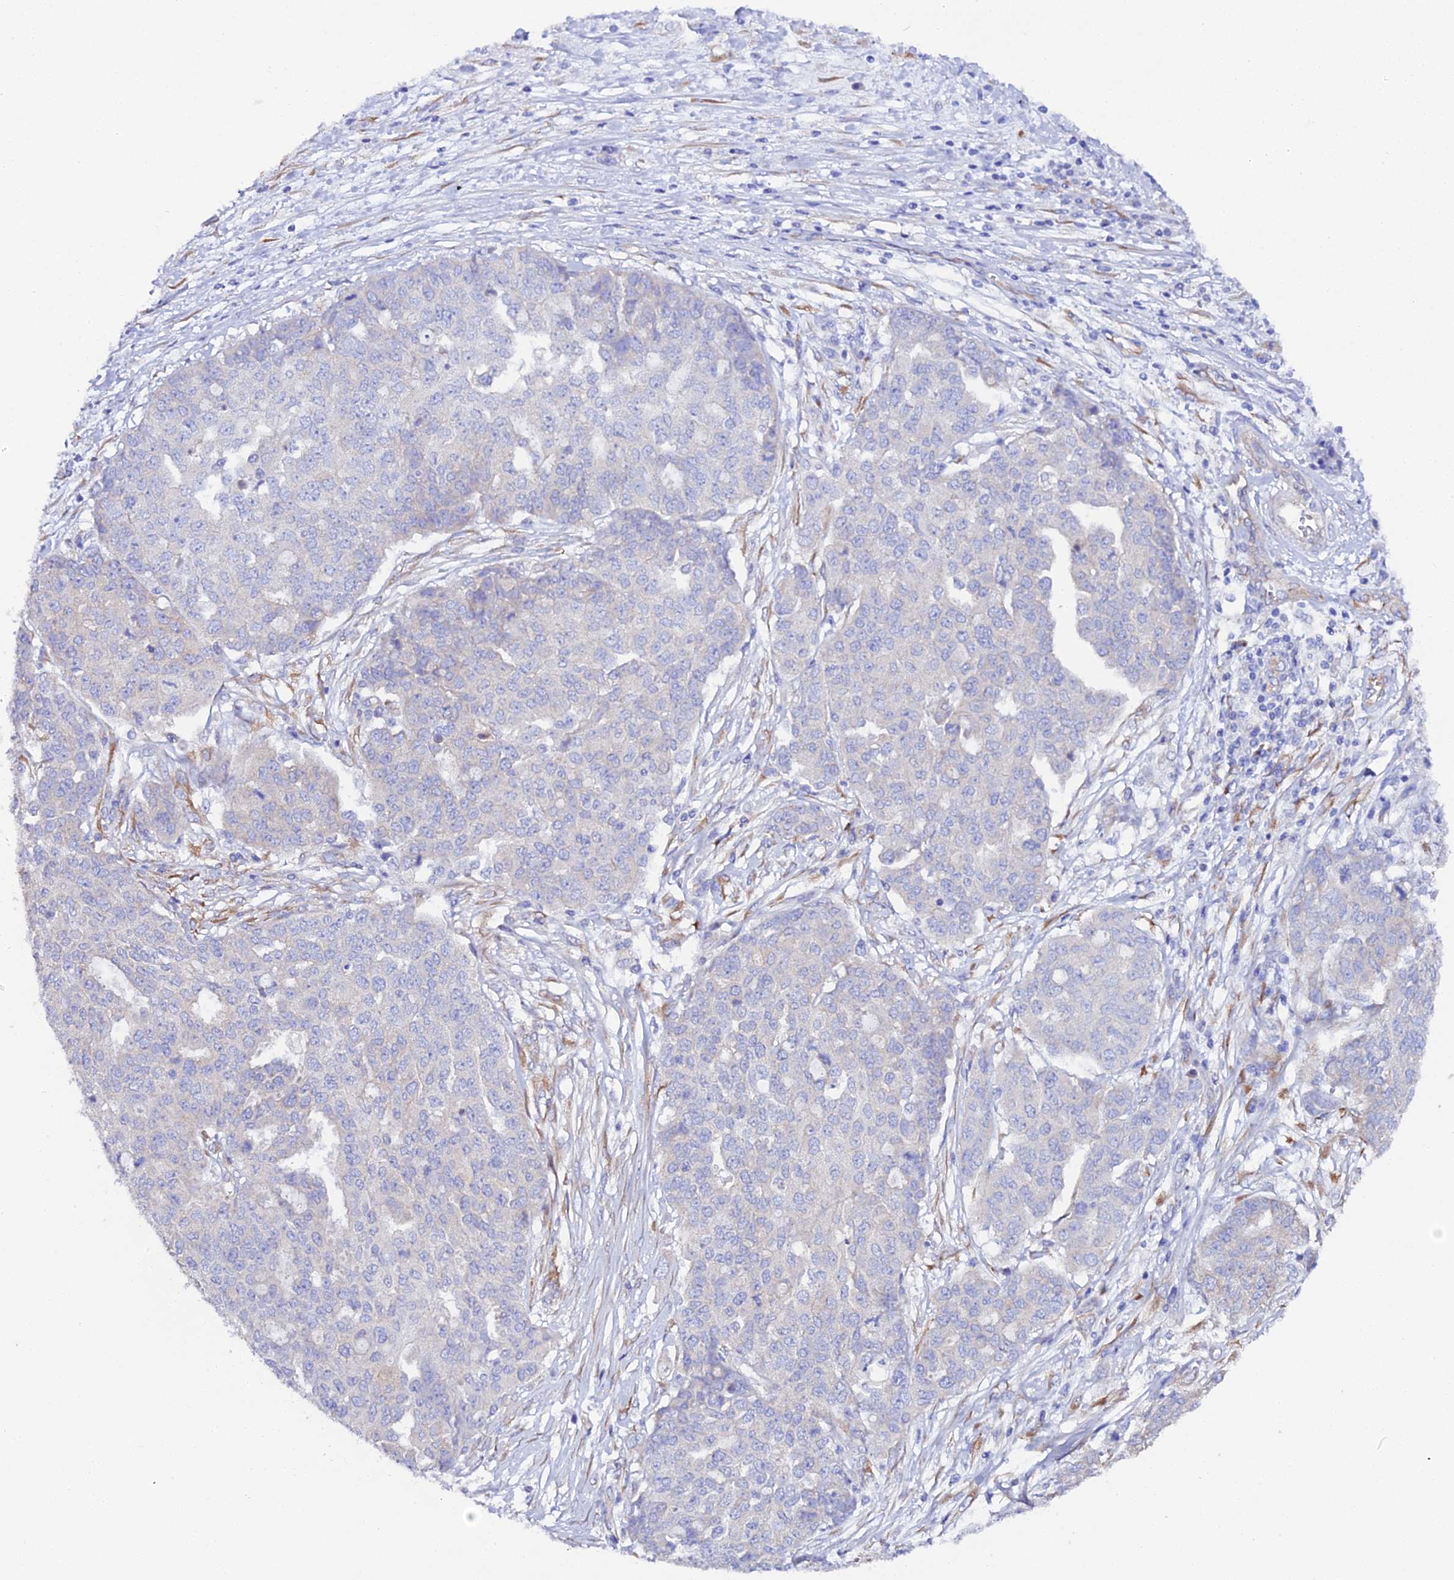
{"staining": {"intensity": "negative", "quantity": "none", "location": "none"}, "tissue": "ovarian cancer", "cell_type": "Tumor cells", "image_type": "cancer", "snomed": [{"axis": "morphology", "description": "Cystadenocarcinoma, serous, NOS"}, {"axis": "topography", "description": "Soft tissue"}, {"axis": "topography", "description": "Ovary"}], "caption": "An immunohistochemistry (IHC) histopathology image of ovarian serous cystadenocarcinoma is shown. There is no staining in tumor cells of ovarian serous cystadenocarcinoma.", "gene": "CFAP45", "patient": {"sex": "female", "age": 57}}